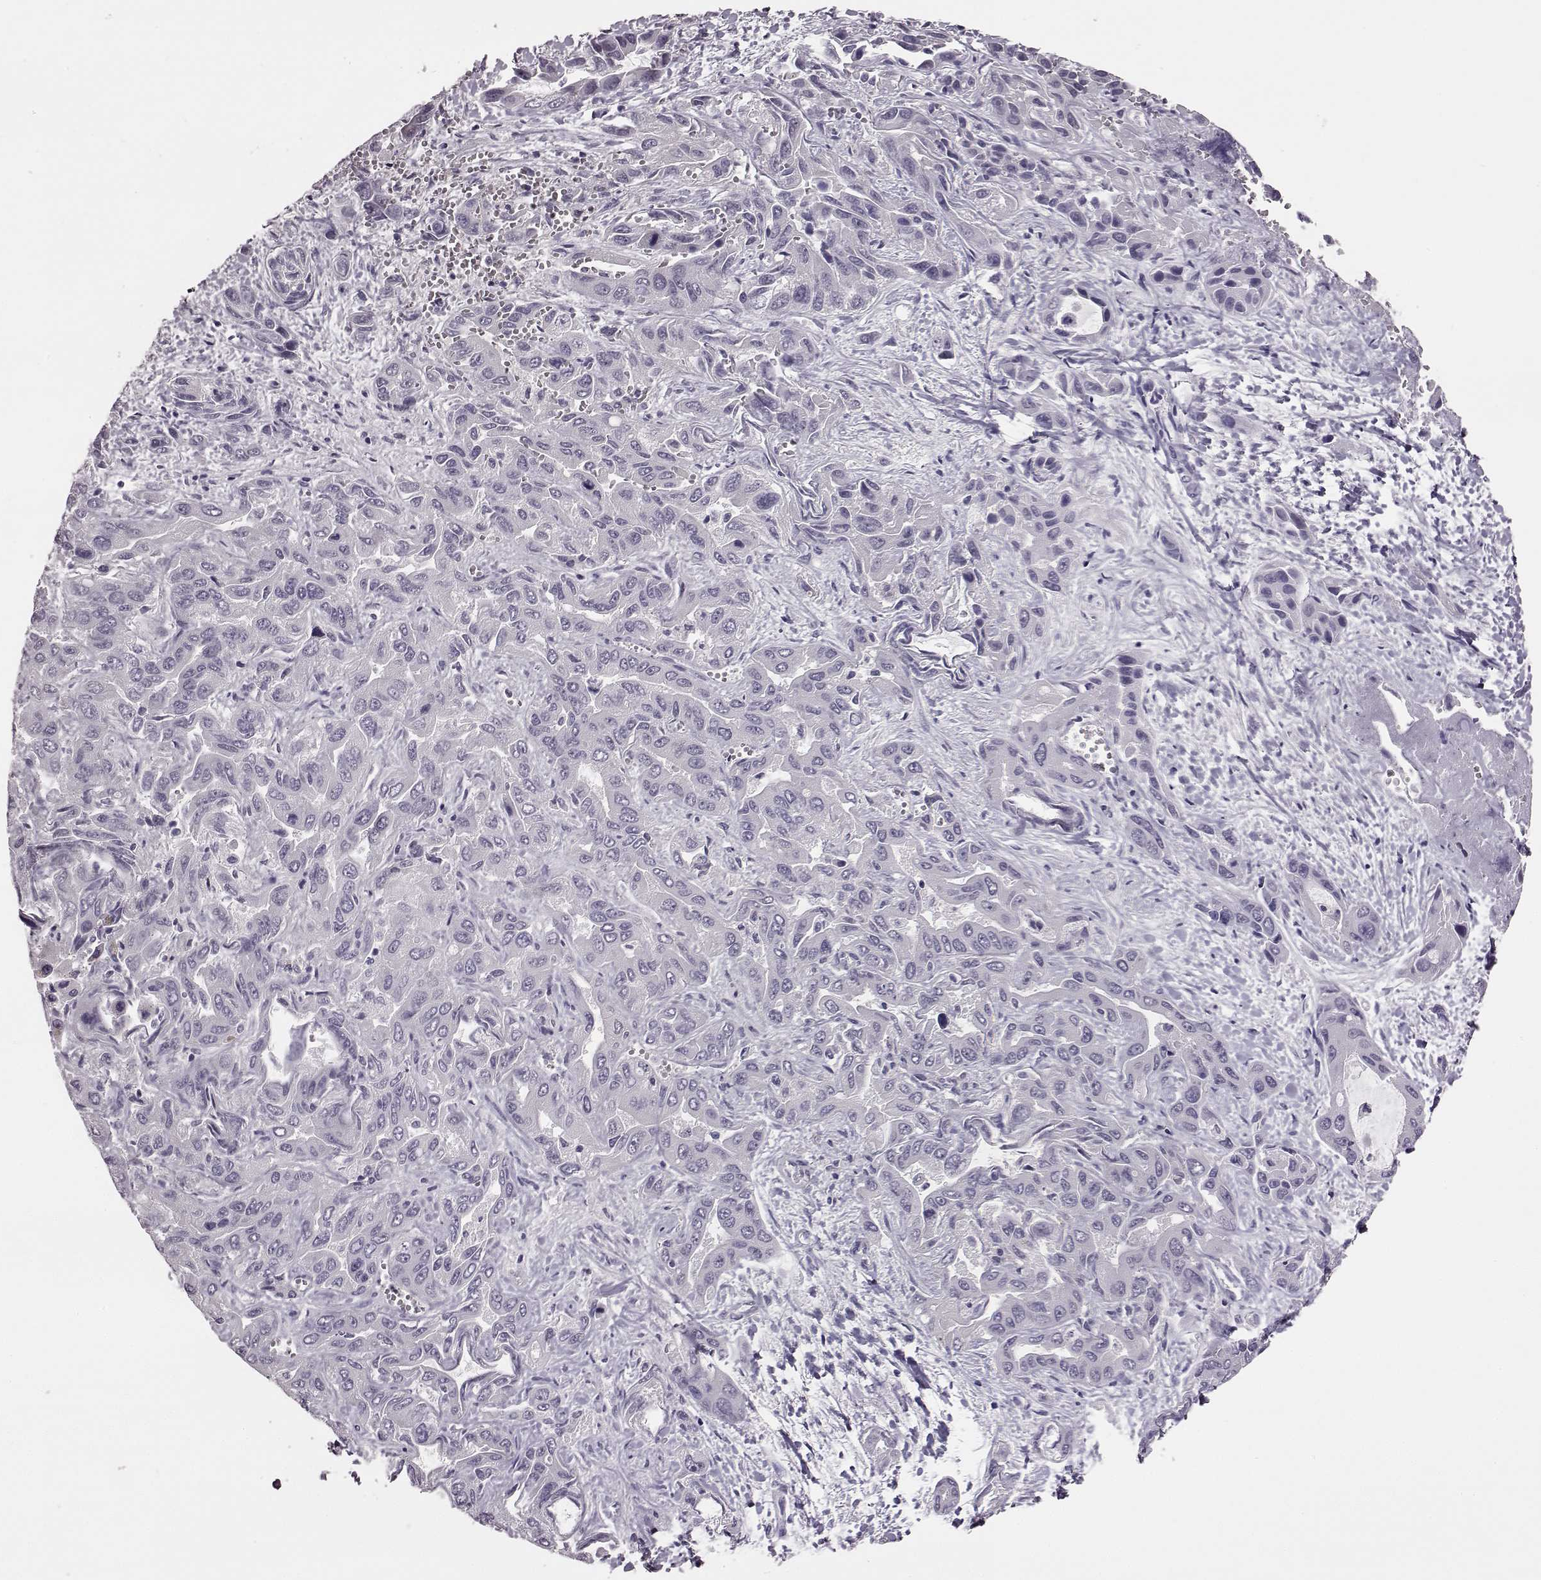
{"staining": {"intensity": "negative", "quantity": "none", "location": "none"}, "tissue": "liver cancer", "cell_type": "Tumor cells", "image_type": "cancer", "snomed": [{"axis": "morphology", "description": "Cholangiocarcinoma"}, {"axis": "topography", "description": "Liver"}], "caption": "There is no significant staining in tumor cells of liver cancer (cholangiocarcinoma).", "gene": "C10orf62", "patient": {"sex": "female", "age": 52}}